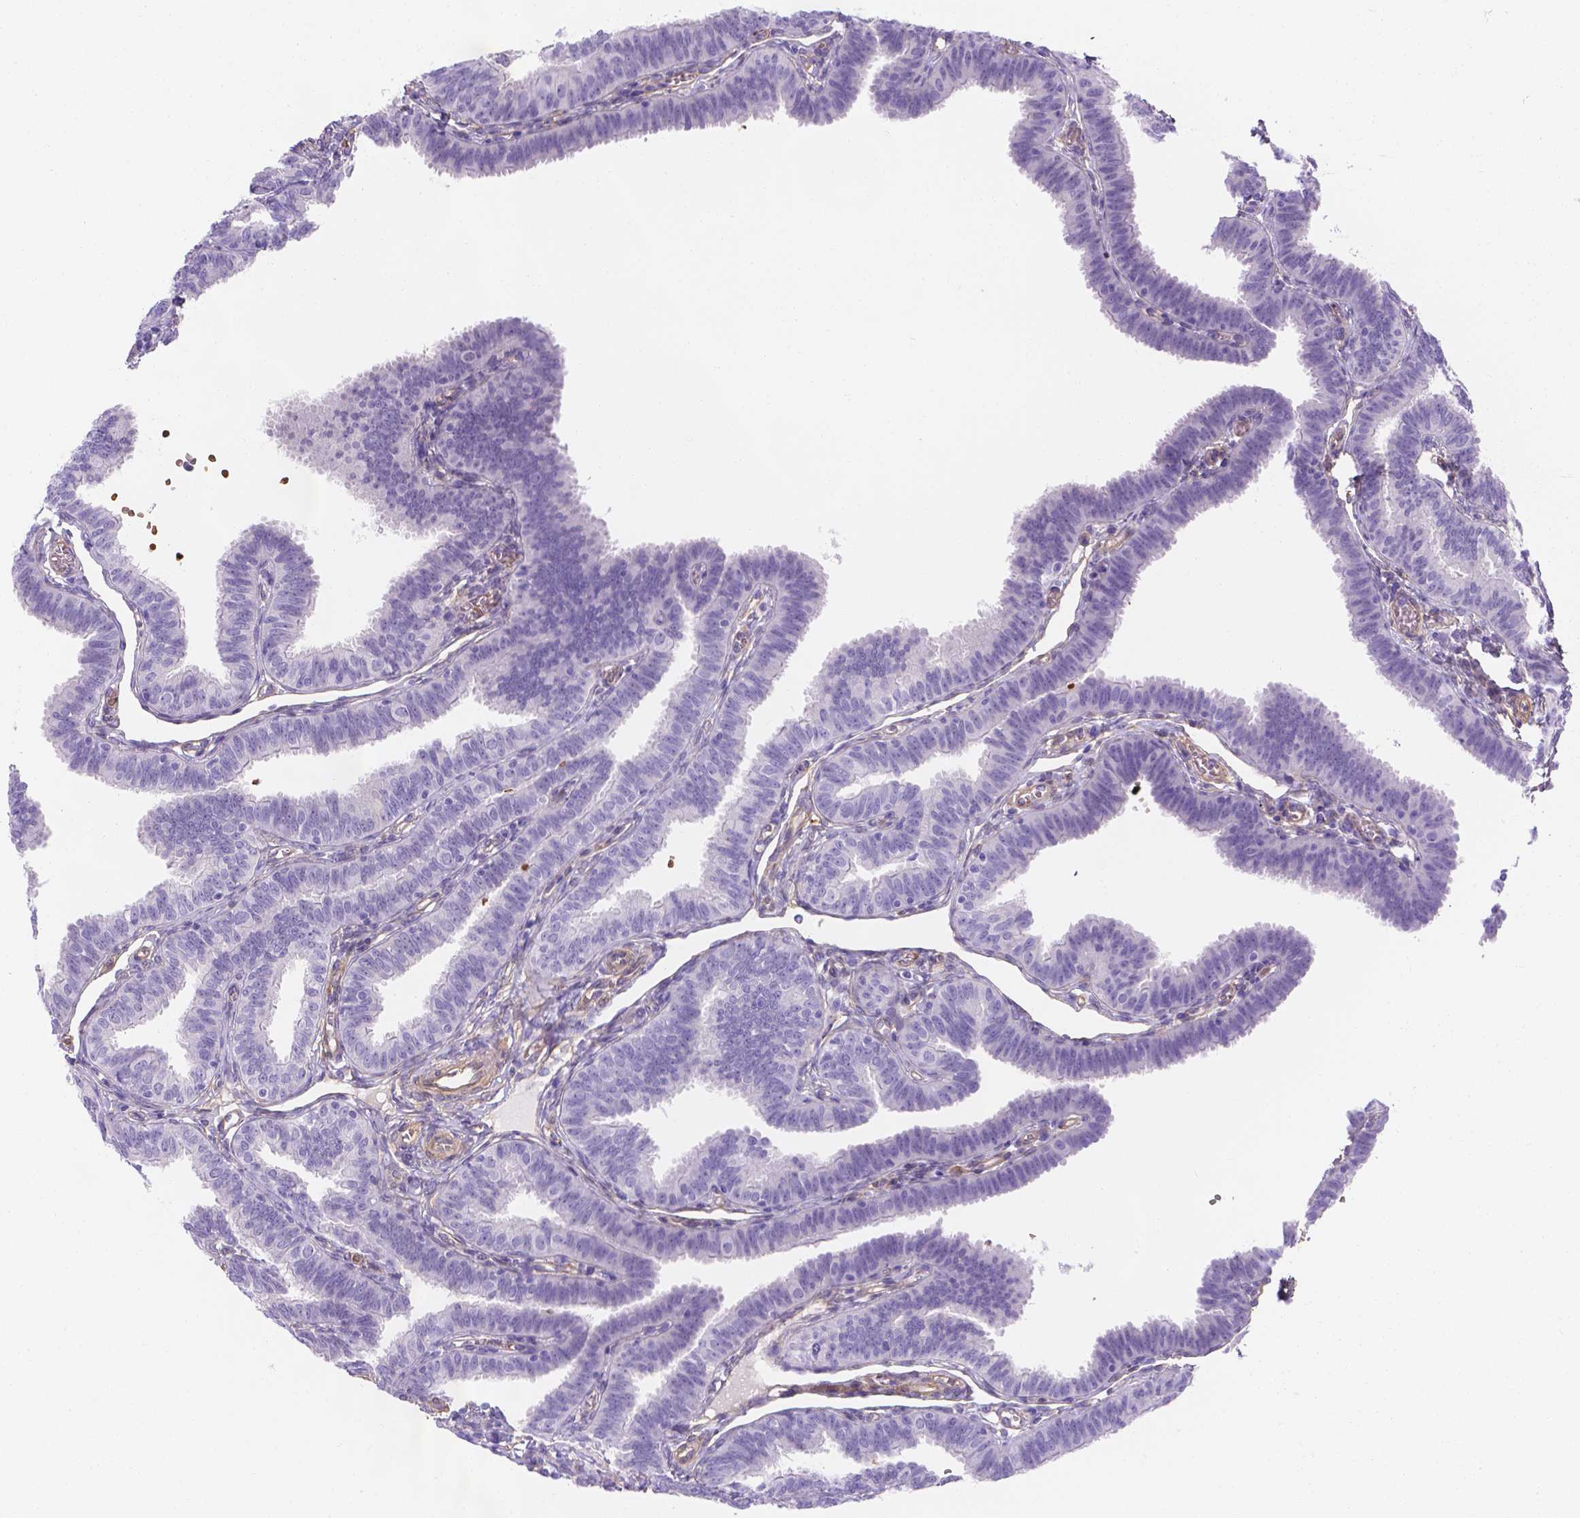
{"staining": {"intensity": "negative", "quantity": "none", "location": "none"}, "tissue": "fallopian tube", "cell_type": "Glandular cells", "image_type": "normal", "snomed": [{"axis": "morphology", "description": "Normal tissue, NOS"}, {"axis": "topography", "description": "Fallopian tube"}], "caption": "This image is of benign fallopian tube stained with immunohistochemistry to label a protein in brown with the nuclei are counter-stained blue. There is no positivity in glandular cells. (DAB (3,3'-diaminobenzidine) IHC visualized using brightfield microscopy, high magnification).", "gene": "SLC40A1", "patient": {"sex": "female", "age": 25}}